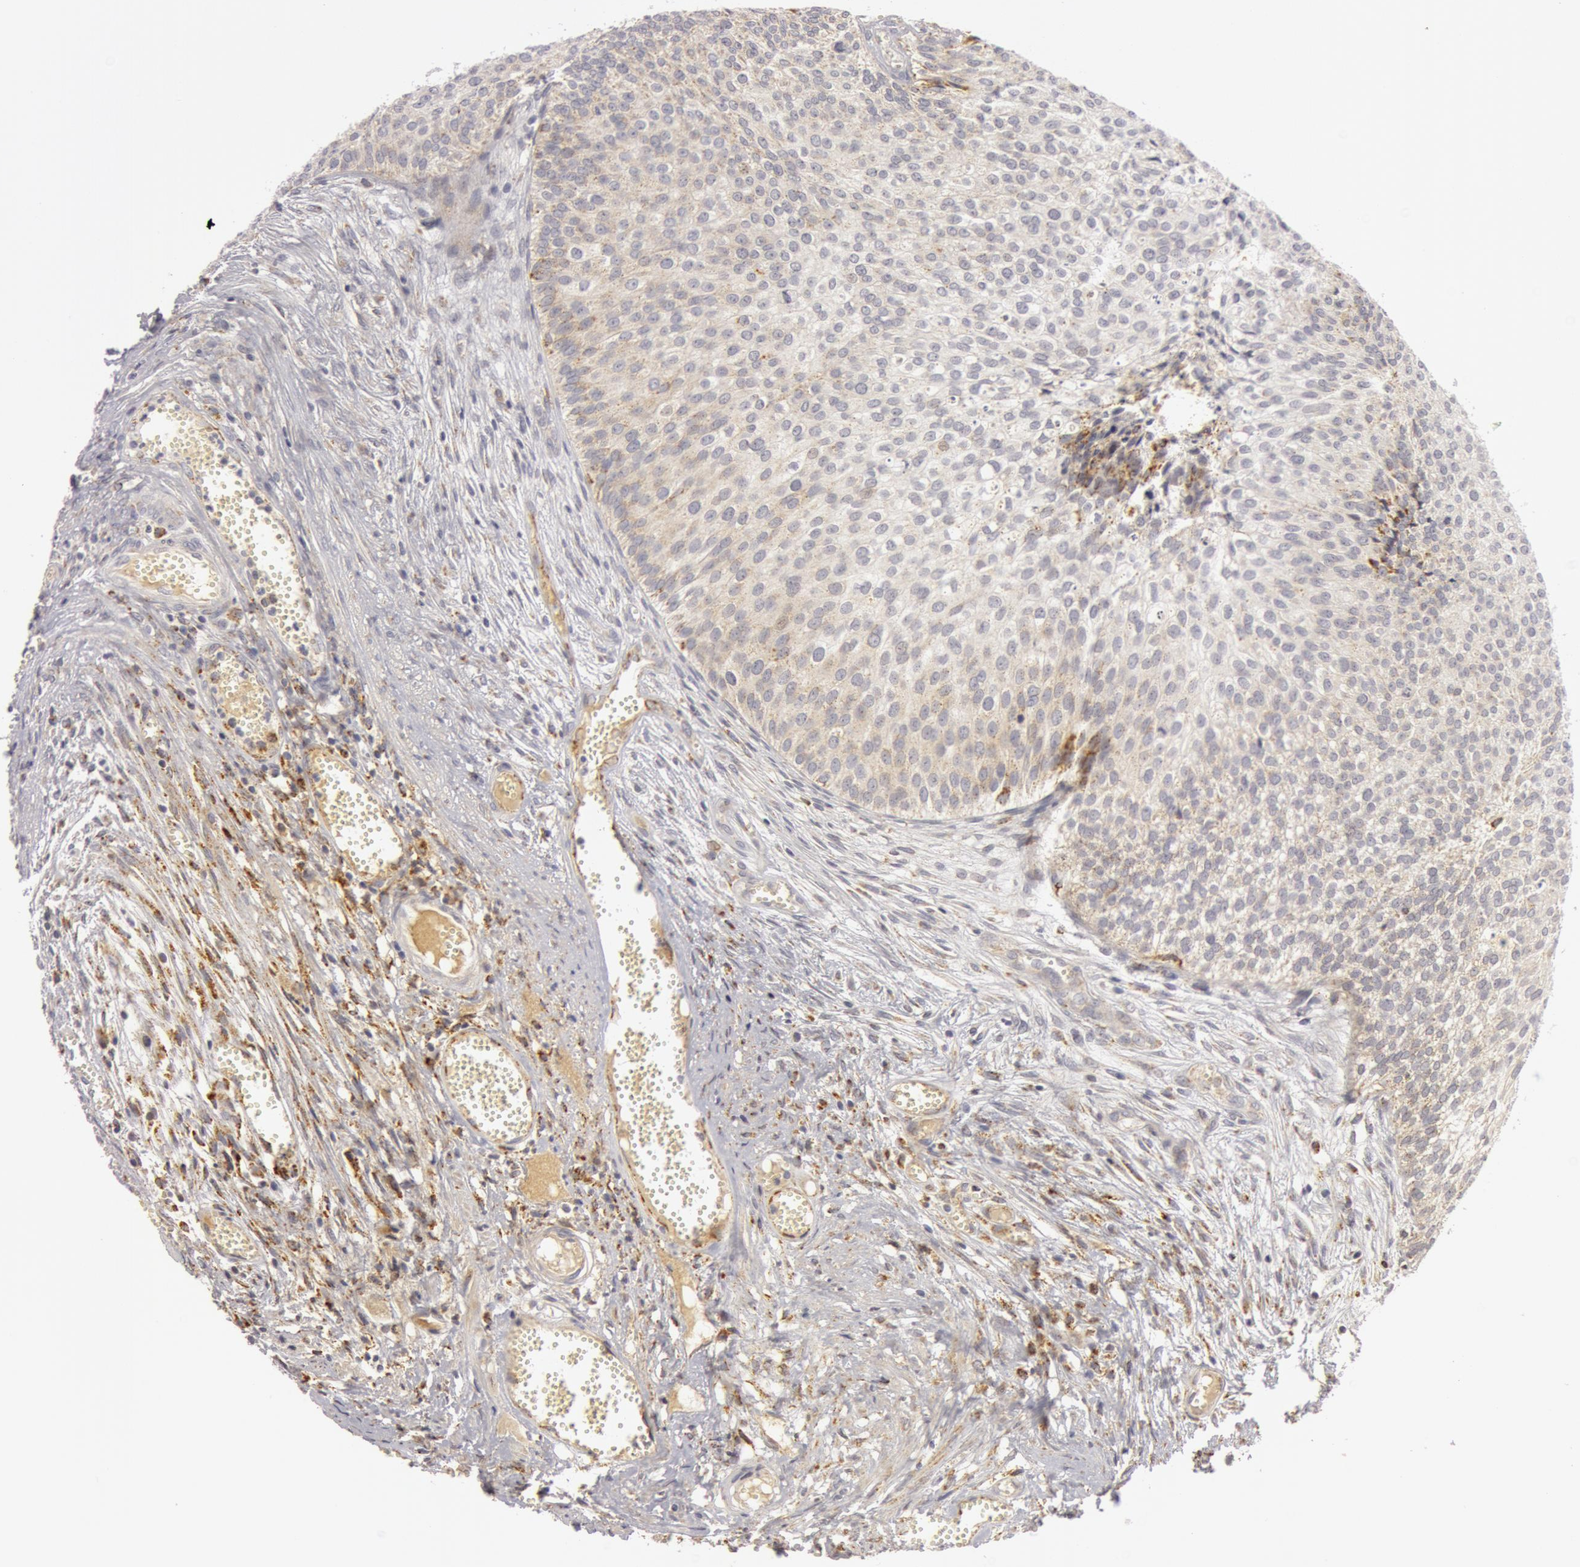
{"staining": {"intensity": "weak", "quantity": ">75%", "location": "cytoplasmic/membranous"}, "tissue": "urothelial cancer", "cell_type": "Tumor cells", "image_type": "cancer", "snomed": [{"axis": "morphology", "description": "Urothelial carcinoma, Low grade"}, {"axis": "topography", "description": "Urinary bladder"}], "caption": "Urothelial cancer stained with DAB (3,3'-diaminobenzidine) immunohistochemistry (IHC) displays low levels of weak cytoplasmic/membranous staining in approximately >75% of tumor cells.", "gene": "C7", "patient": {"sex": "male", "age": 84}}